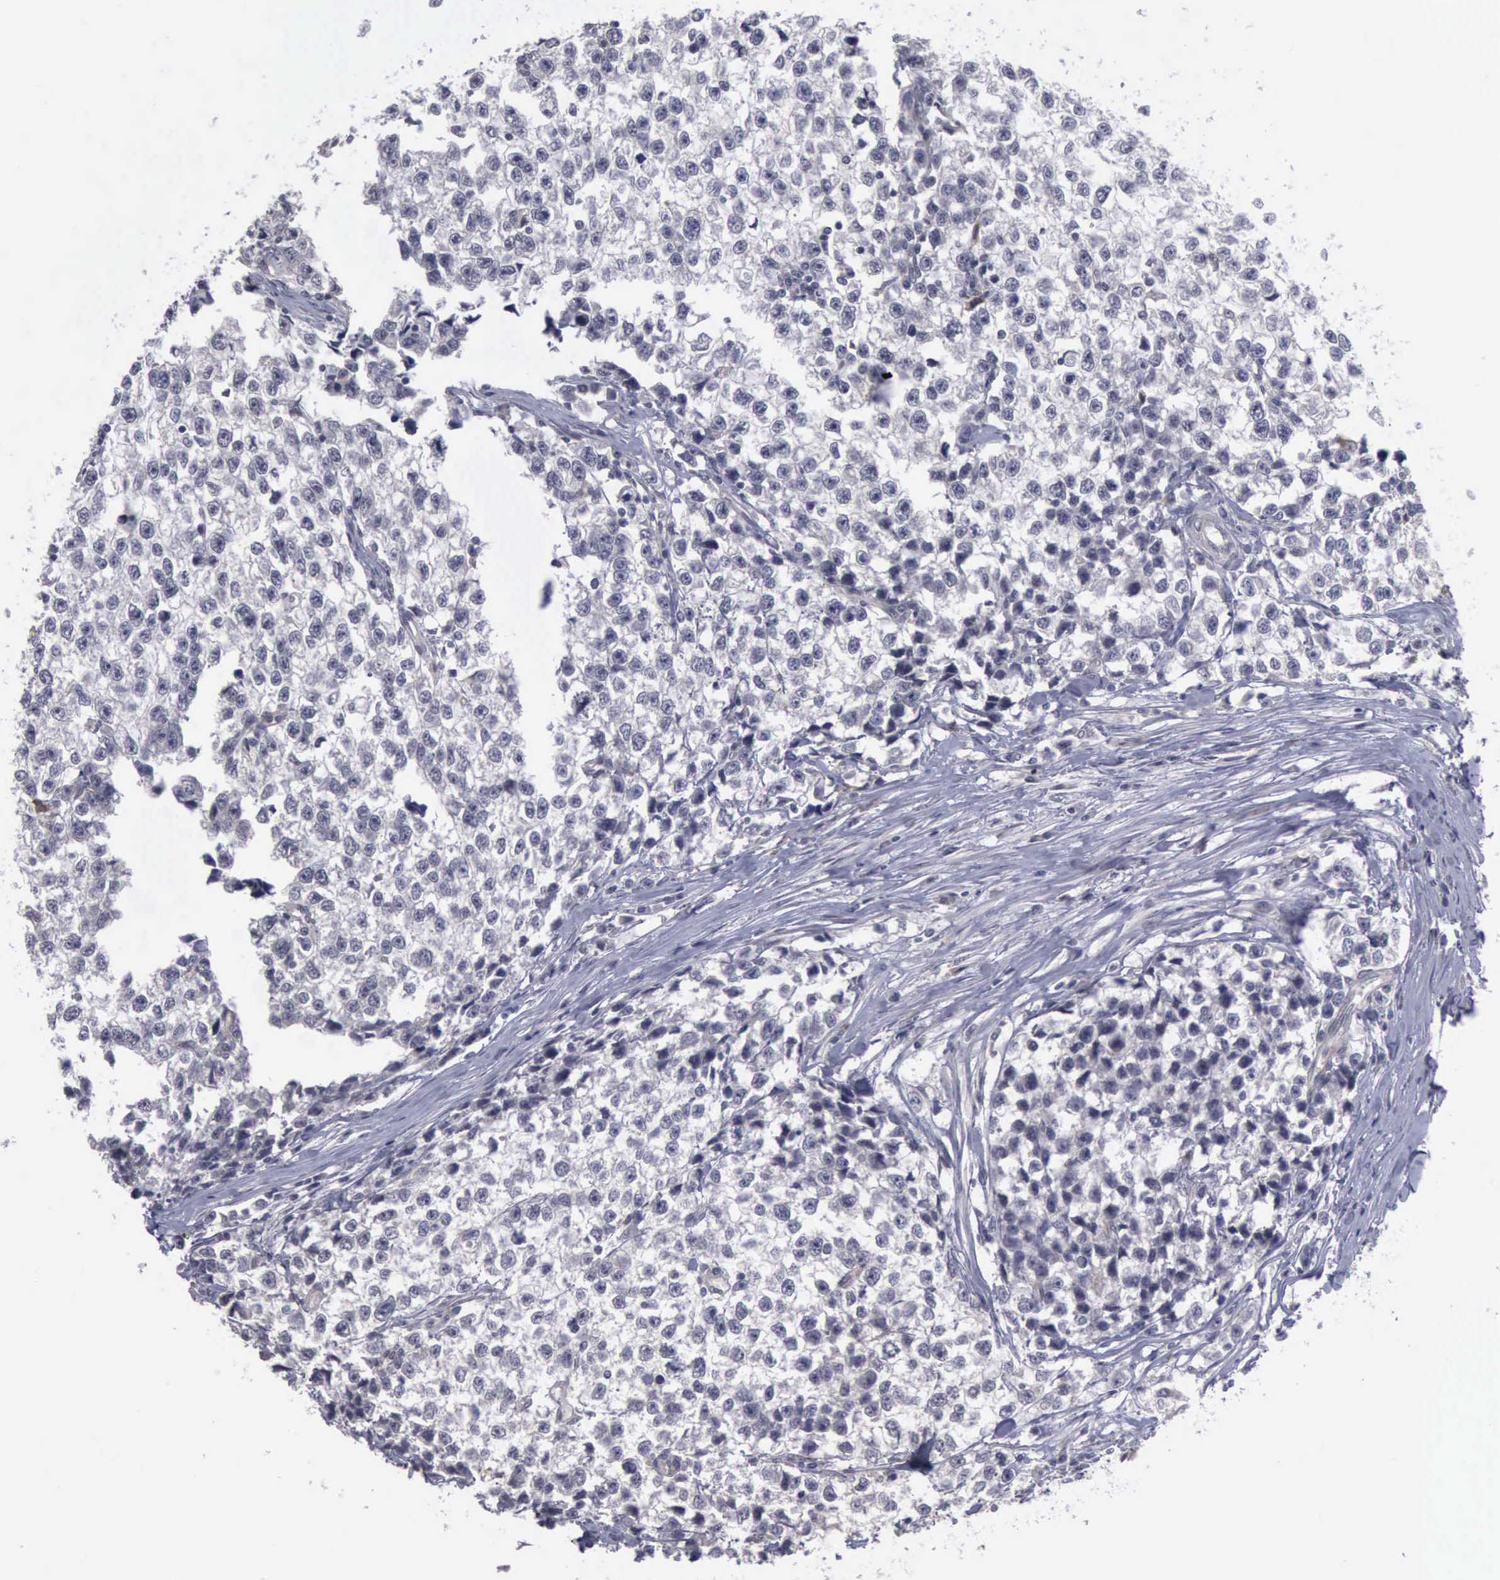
{"staining": {"intensity": "negative", "quantity": "none", "location": "none"}, "tissue": "testis cancer", "cell_type": "Tumor cells", "image_type": "cancer", "snomed": [{"axis": "morphology", "description": "Seminoma, NOS"}, {"axis": "morphology", "description": "Carcinoma, Embryonal, NOS"}, {"axis": "topography", "description": "Testis"}], "caption": "DAB immunohistochemical staining of human testis cancer displays no significant expression in tumor cells.", "gene": "MMP9", "patient": {"sex": "male", "age": 30}}